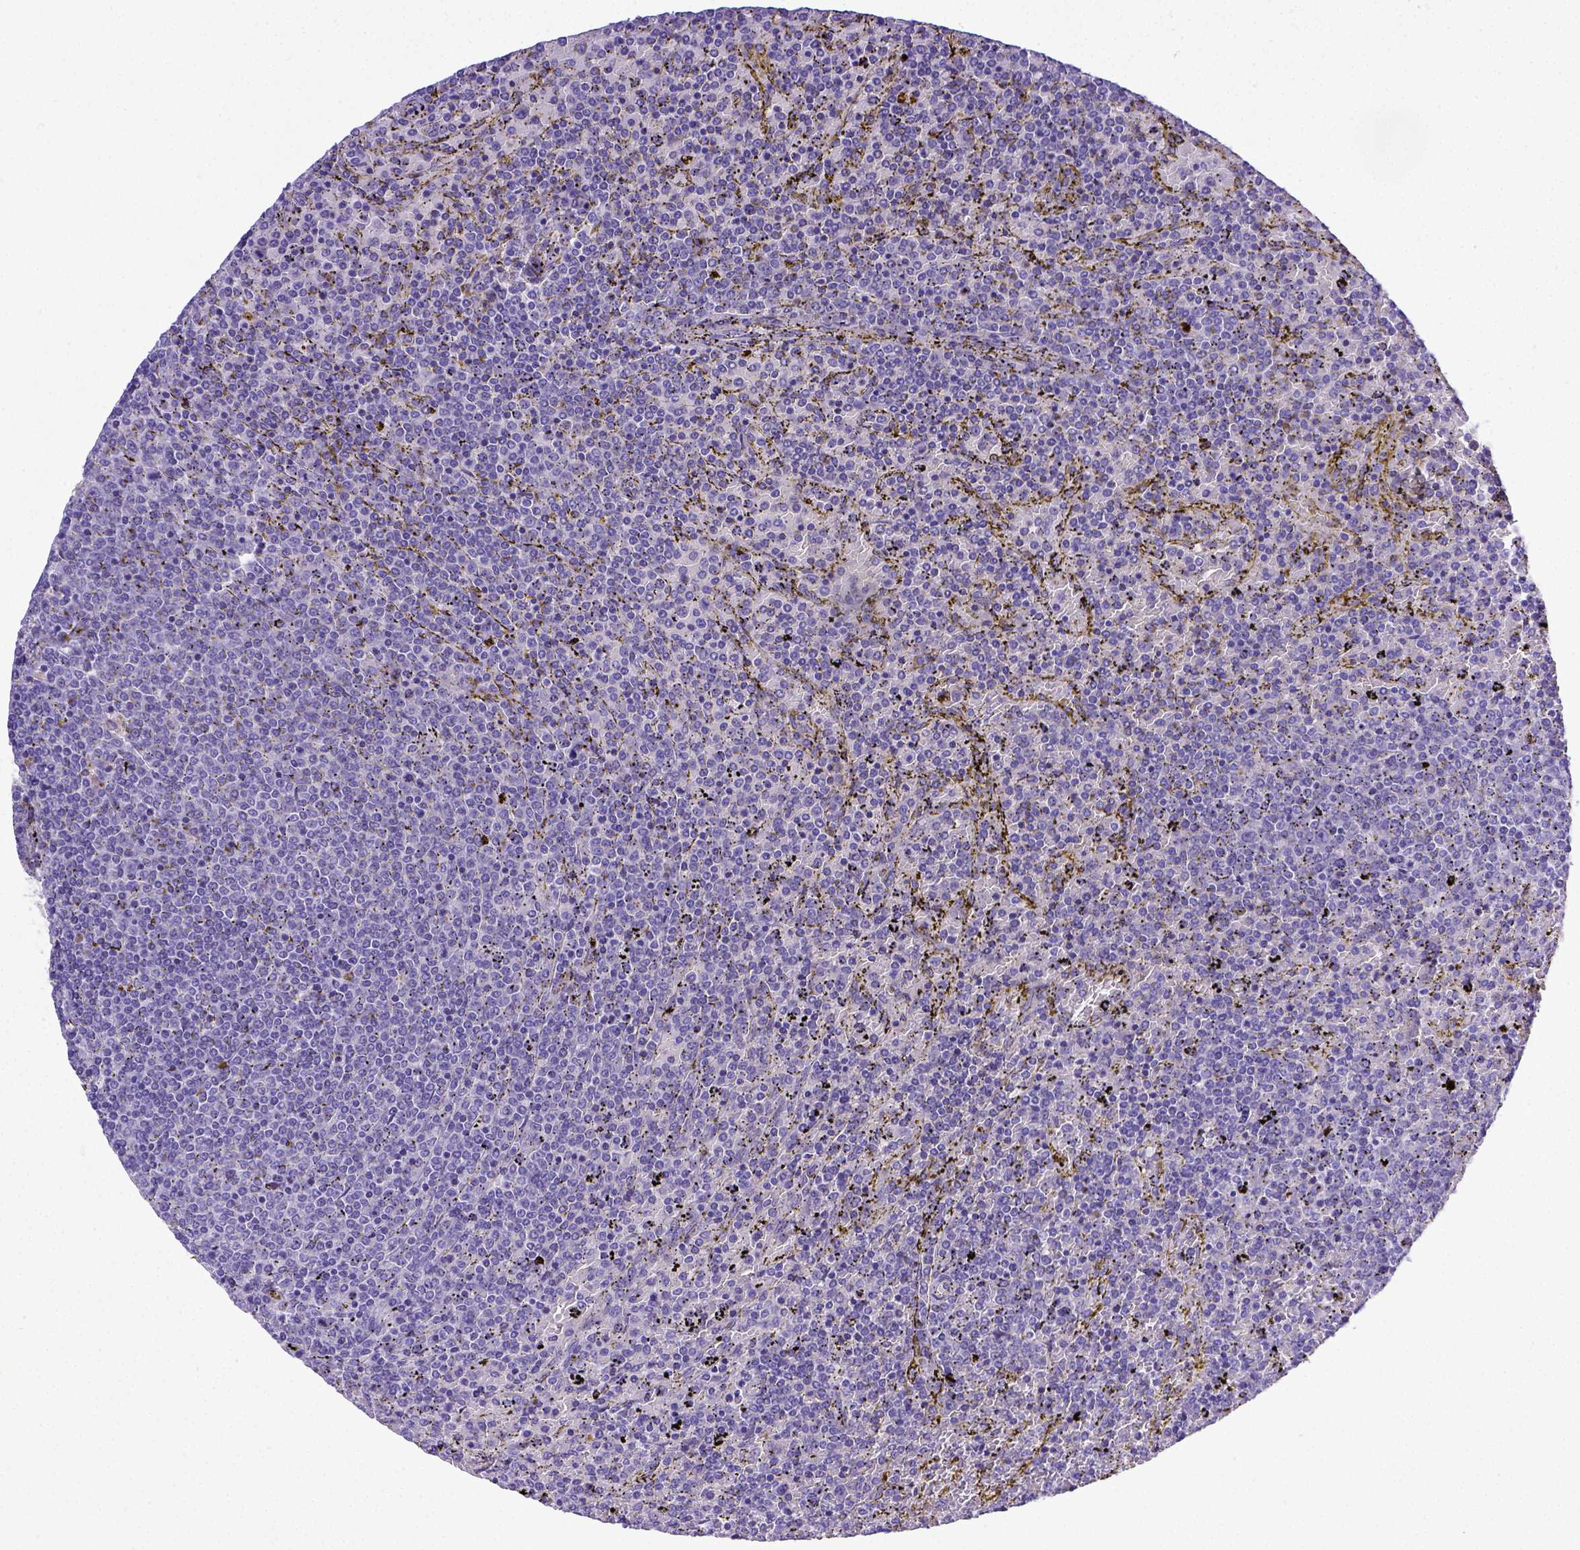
{"staining": {"intensity": "negative", "quantity": "none", "location": "none"}, "tissue": "lymphoma", "cell_type": "Tumor cells", "image_type": "cancer", "snomed": [{"axis": "morphology", "description": "Malignant lymphoma, non-Hodgkin's type, Low grade"}, {"axis": "topography", "description": "Spleen"}], "caption": "A histopathology image of human malignant lymphoma, non-Hodgkin's type (low-grade) is negative for staining in tumor cells. Brightfield microscopy of immunohistochemistry (IHC) stained with DAB (3,3'-diaminobenzidine) (brown) and hematoxylin (blue), captured at high magnification.", "gene": "BTN1A1", "patient": {"sex": "female", "age": 77}}